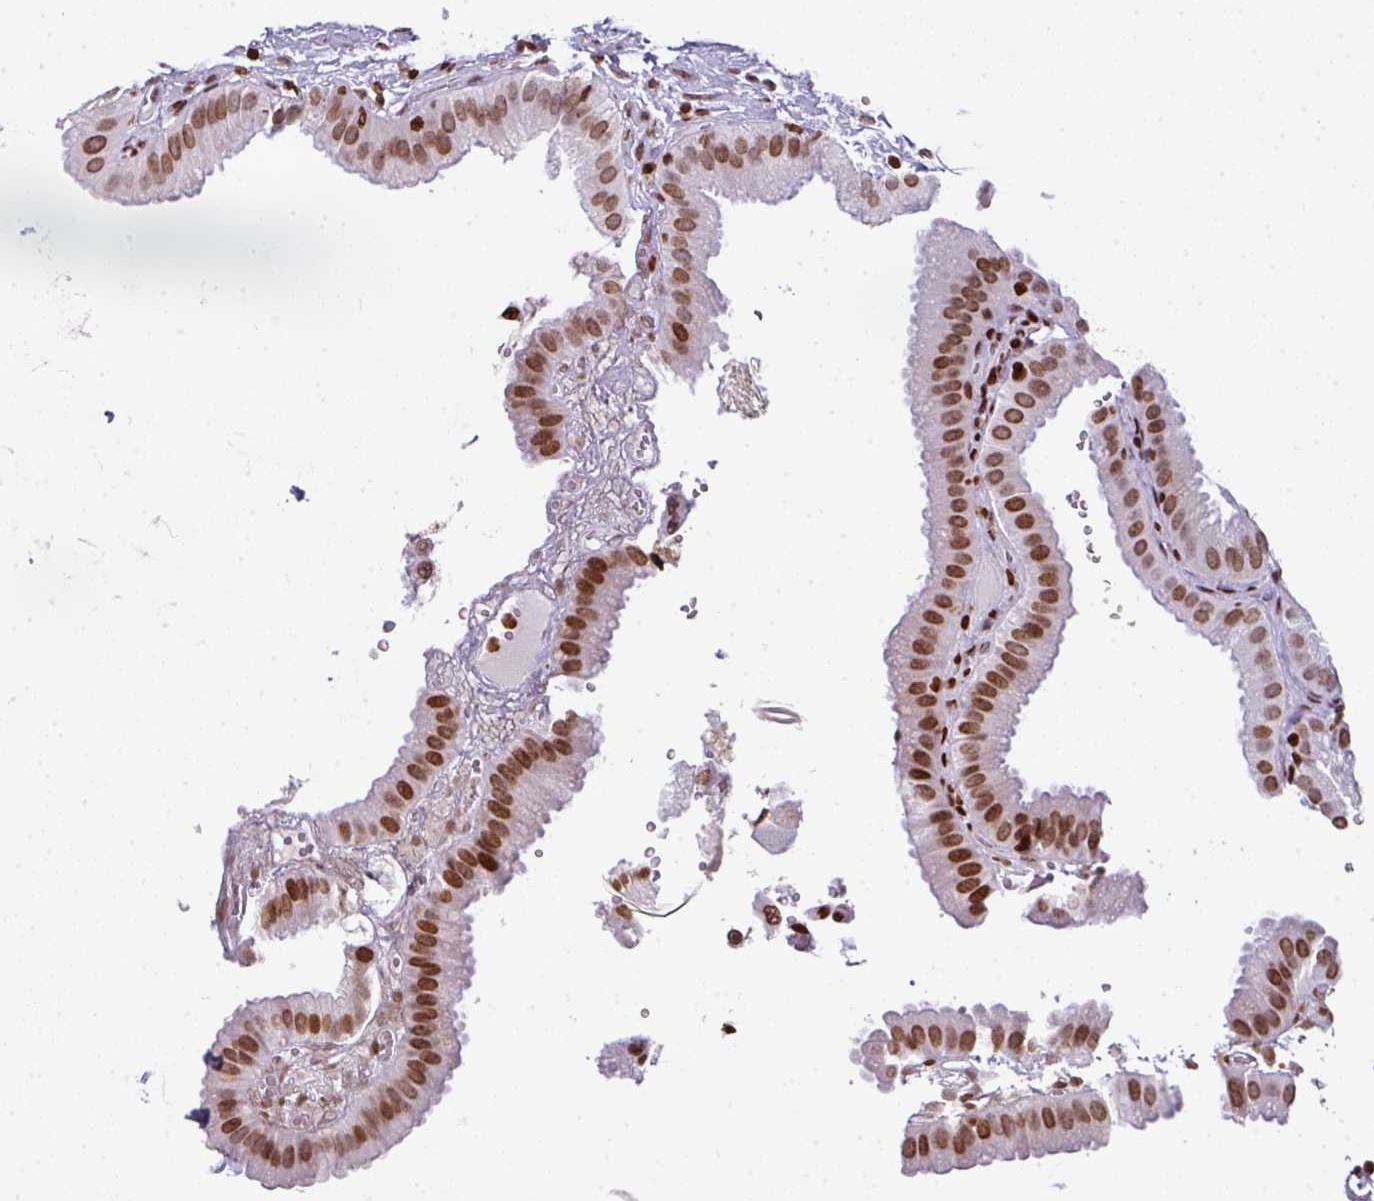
{"staining": {"intensity": "strong", "quantity": ">75%", "location": "nuclear"}, "tissue": "gallbladder", "cell_type": "Glandular cells", "image_type": "normal", "snomed": [{"axis": "morphology", "description": "Normal tissue, NOS"}, {"axis": "topography", "description": "Gallbladder"}], "caption": "The photomicrograph exhibits a brown stain indicating the presence of a protein in the nuclear of glandular cells in gallbladder. The staining was performed using DAB (3,3'-diaminobenzidine), with brown indicating positive protein expression. Nuclei are stained blue with hematoxylin.", "gene": "RASL11A", "patient": {"sex": "female", "age": 61}}